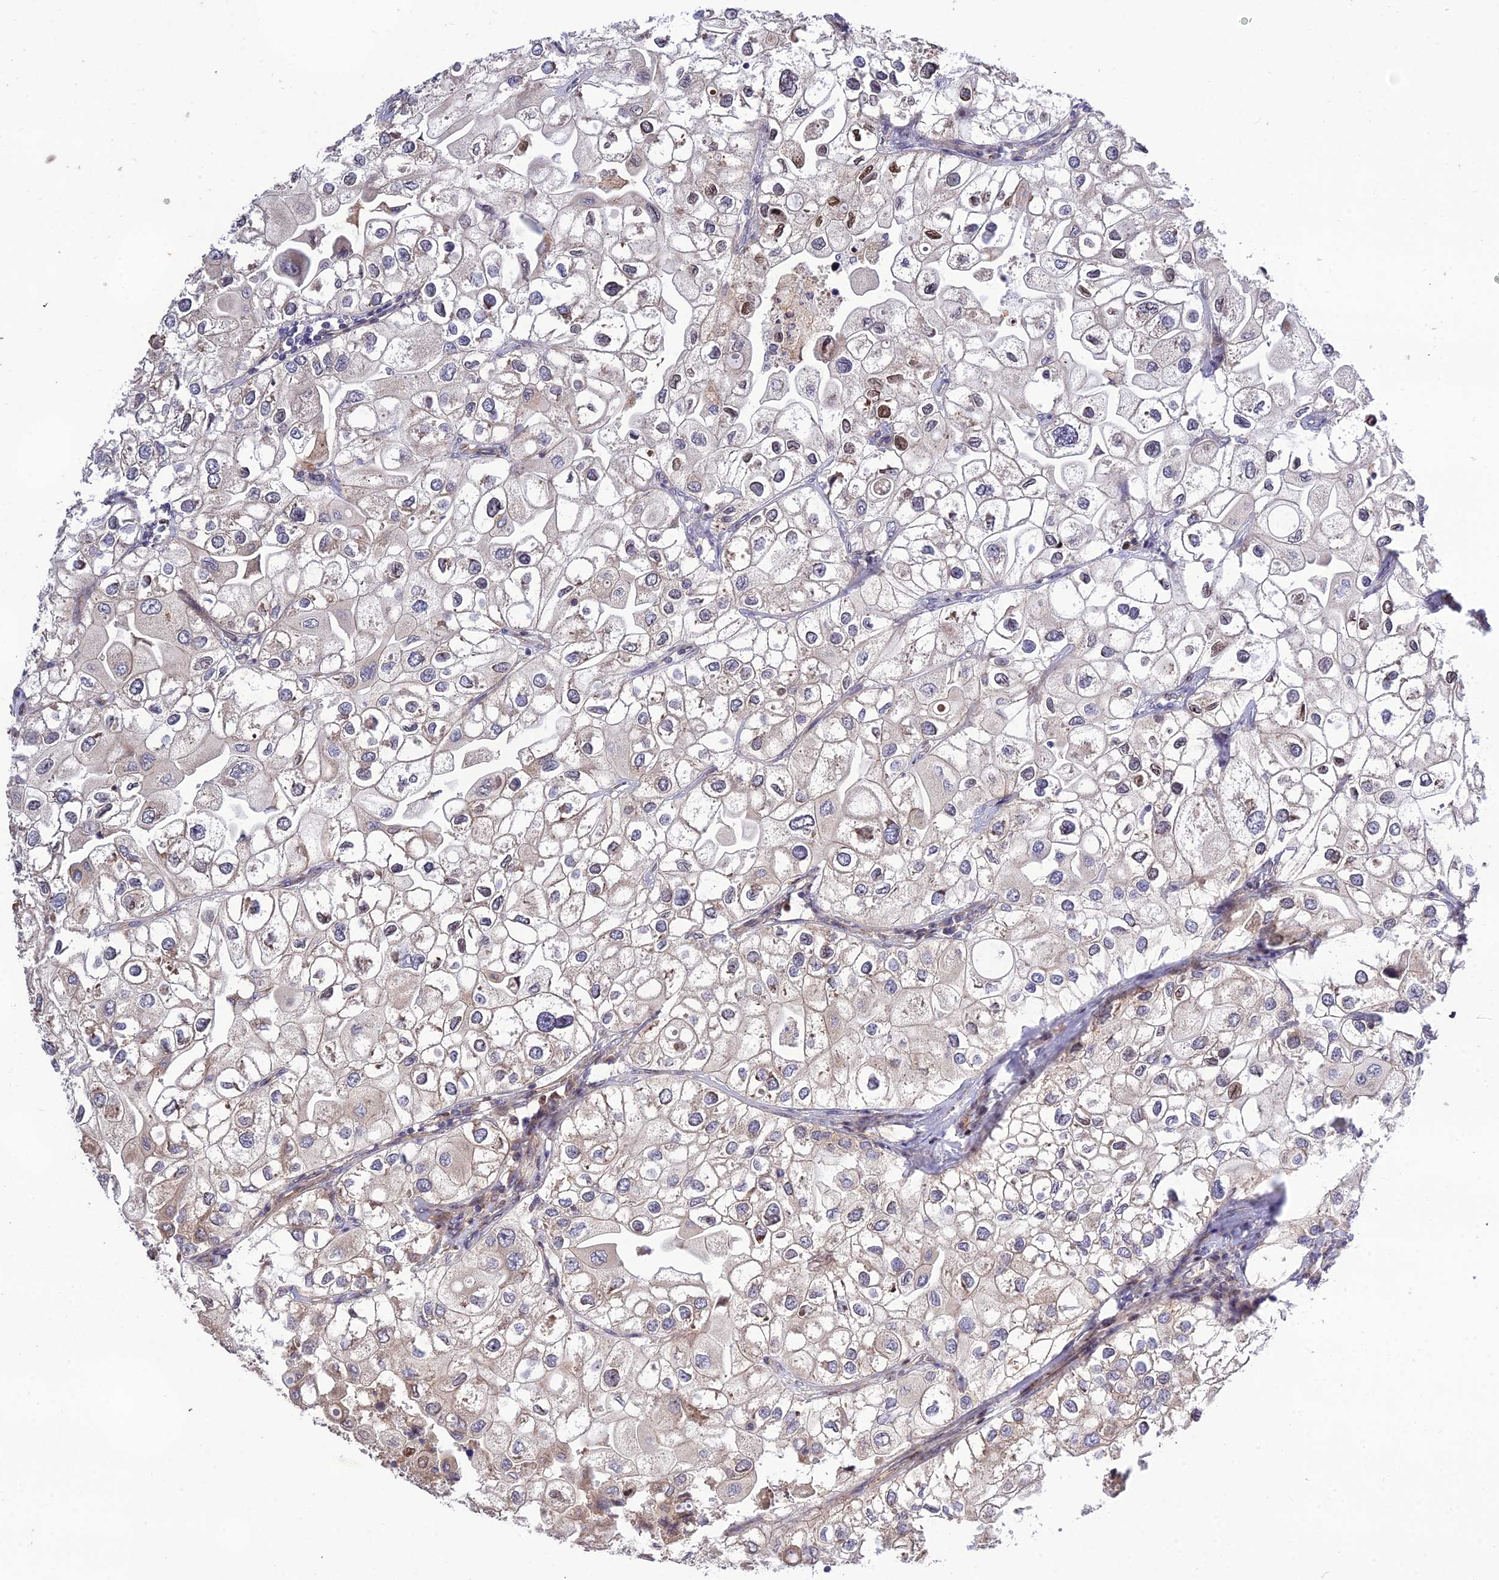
{"staining": {"intensity": "moderate", "quantity": "<25%", "location": "nuclear"}, "tissue": "urothelial cancer", "cell_type": "Tumor cells", "image_type": "cancer", "snomed": [{"axis": "morphology", "description": "Urothelial carcinoma, High grade"}, {"axis": "topography", "description": "Urinary bladder"}], "caption": "A histopathology image showing moderate nuclear expression in about <25% of tumor cells in urothelial cancer, as visualized by brown immunohistochemical staining.", "gene": "SMG6", "patient": {"sex": "male", "age": 64}}